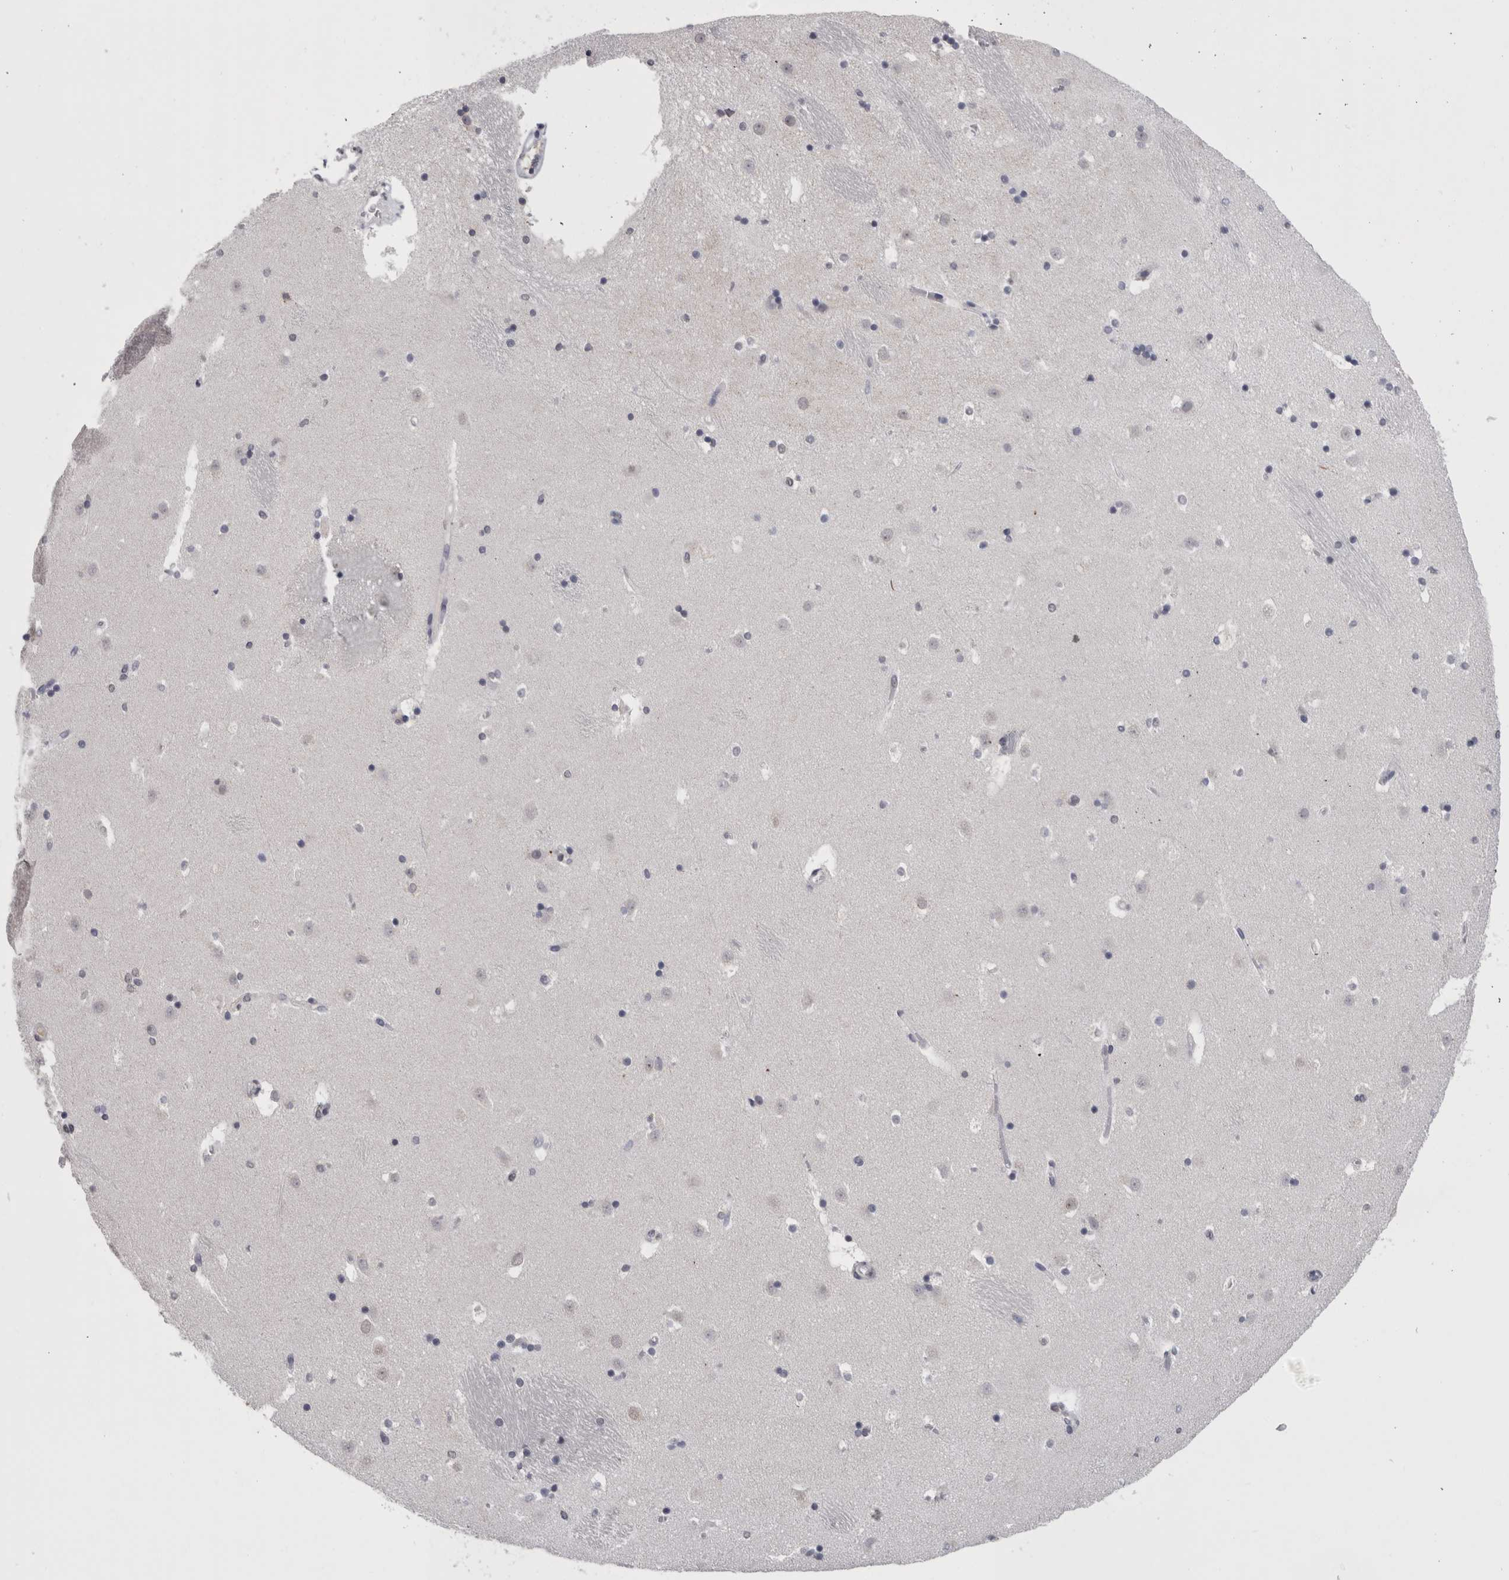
{"staining": {"intensity": "negative", "quantity": "none", "location": "none"}, "tissue": "caudate", "cell_type": "Glial cells", "image_type": "normal", "snomed": [{"axis": "morphology", "description": "Normal tissue, NOS"}, {"axis": "topography", "description": "Lateral ventricle wall"}], "caption": "Immunohistochemistry of unremarkable human caudate displays no expression in glial cells. (DAB (3,3'-diaminobenzidine) IHC, high magnification).", "gene": "PAX5", "patient": {"sex": "male", "age": 45}}